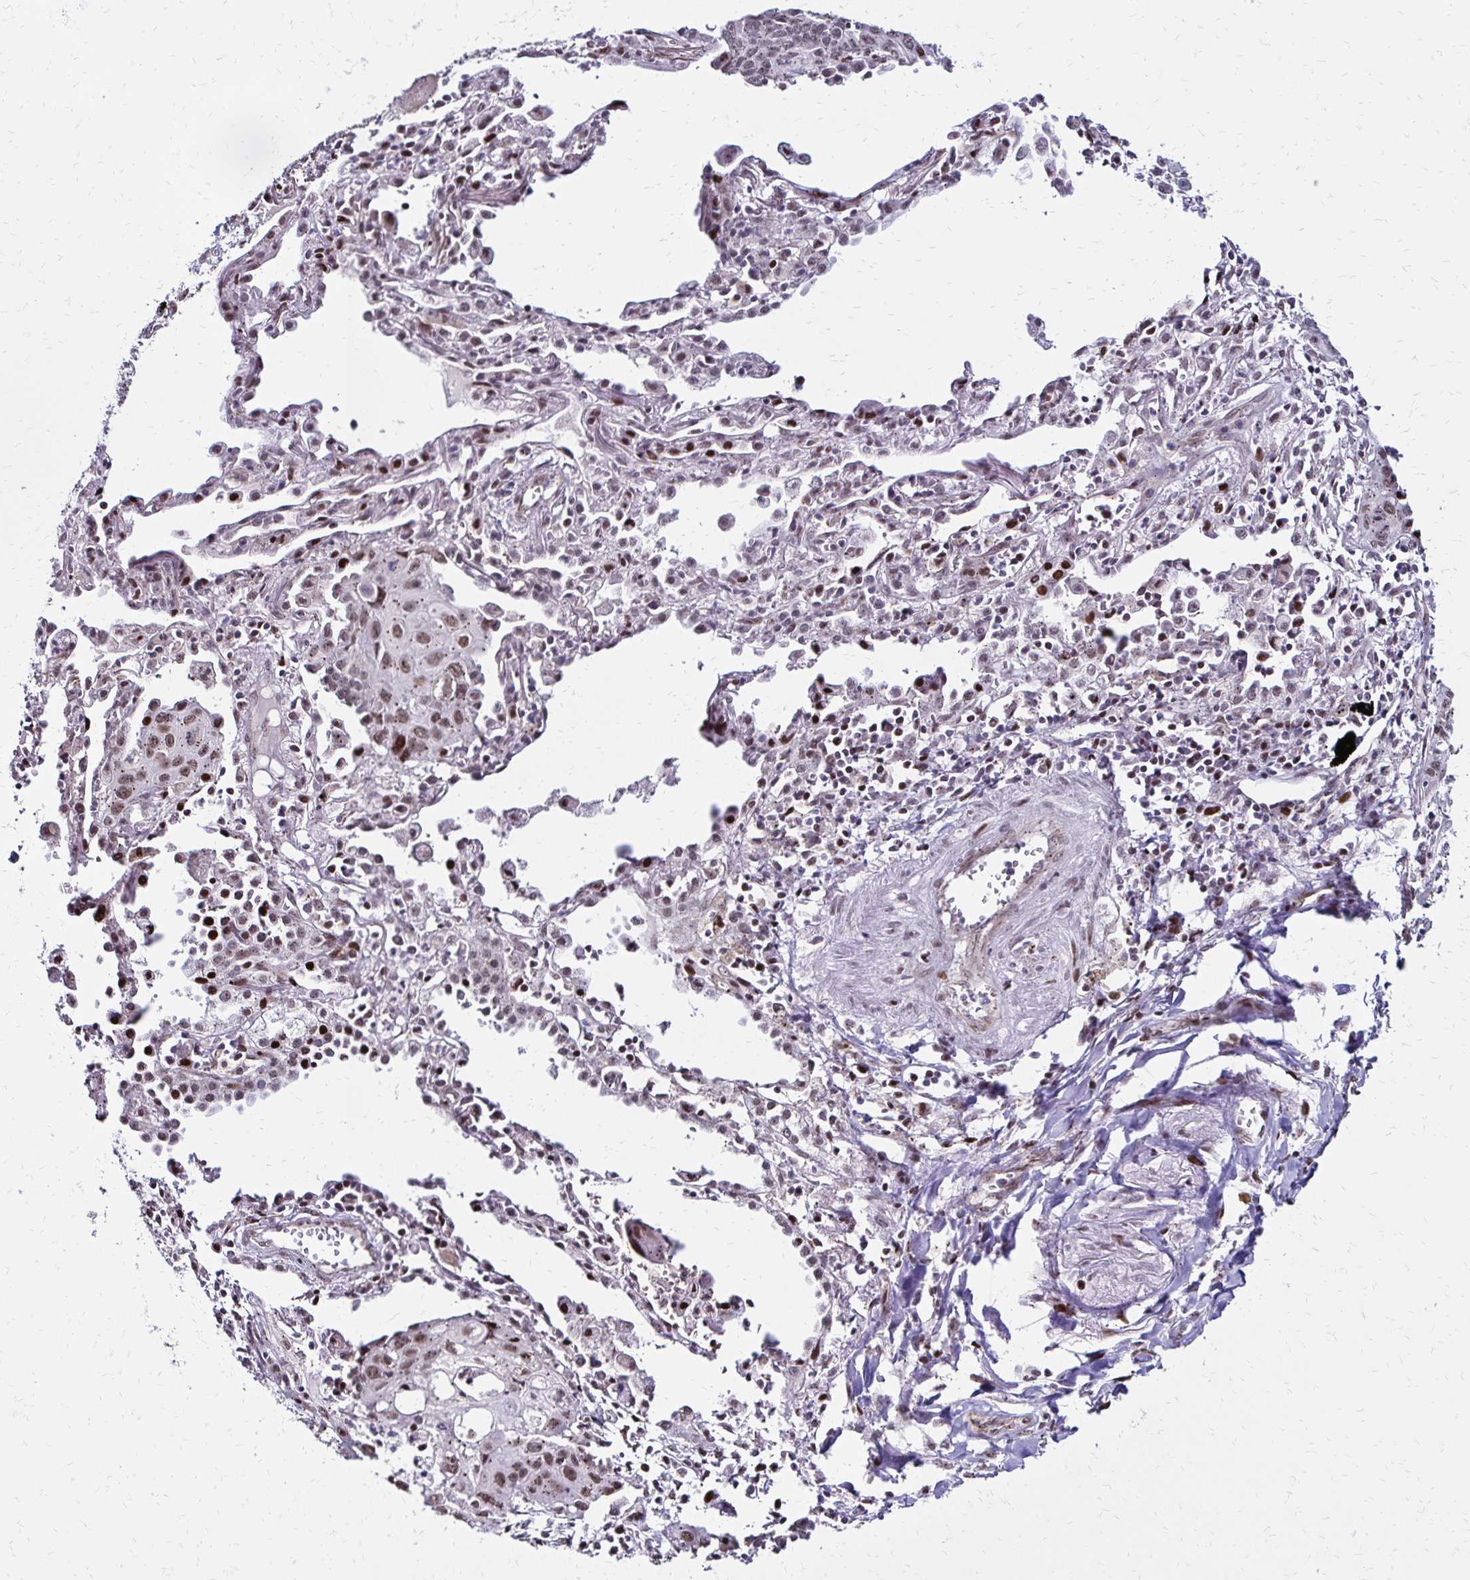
{"staining": {"intensity": "weak", "quantity": ">75%", "location": "cytoplasmic/membranous,nuclear"}, "tissue": "lung cancer", "cell_type": "Tumor cells", "image_type": "cancer", "snomed": [{"axis": "morphology", "description": "Squamous cell carcinoma, NOS"}, {"axis": "topography", "description": "Lung"}], "caption": "Immunohistochemistry (DAB (3,3'-diaminobenzidine)) staining of human lung cancer (squamous cell carcinoma) shows weak cytoplasmic/membranous and nuclear protein positivity in approximately >75% of tumor cells.", "gene": "TOB1", "patient": {"sex": "male", "age": 71}}